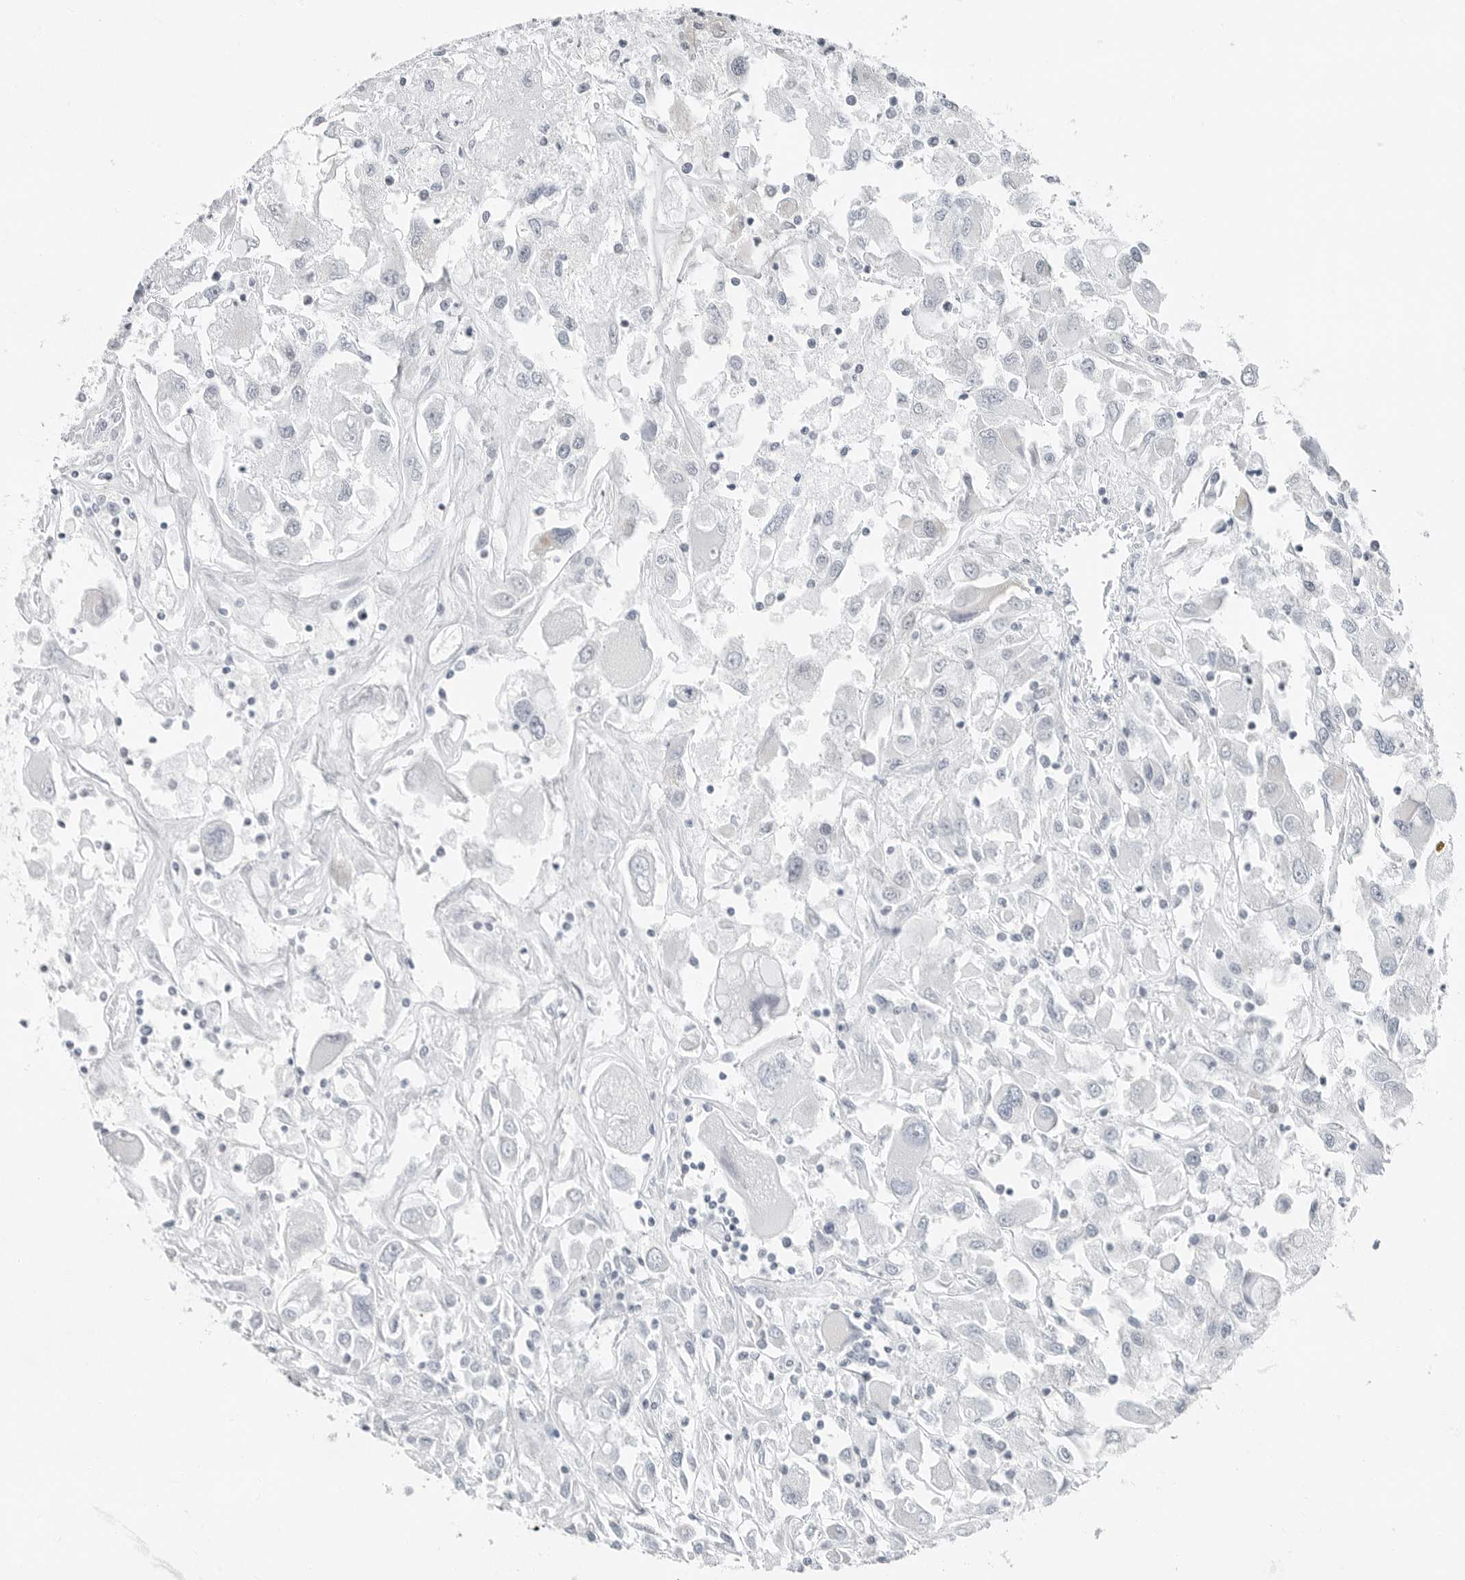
{"staining": {"intensity": "negative", "quantity": "none", "location": "none"}, "tissue": "renal cancer", "cell_type": "Tumor cells", "image_type": "cancer", "snomed": [{"axis": "morphology", "description": "Adenocarcinoma, NOS"}, {"axis": "topography", "description": "Kidney"}], "caption": "Renal adenocarcinoma was stained to show a protein in brown. There is no significant positivity in tumor cells. (DAB (3,3'-diaminobenzidine) immunohistochemistry, high magnification).", "gene": "XIRP1", "patient": {"sex": "female", "age": 52}}